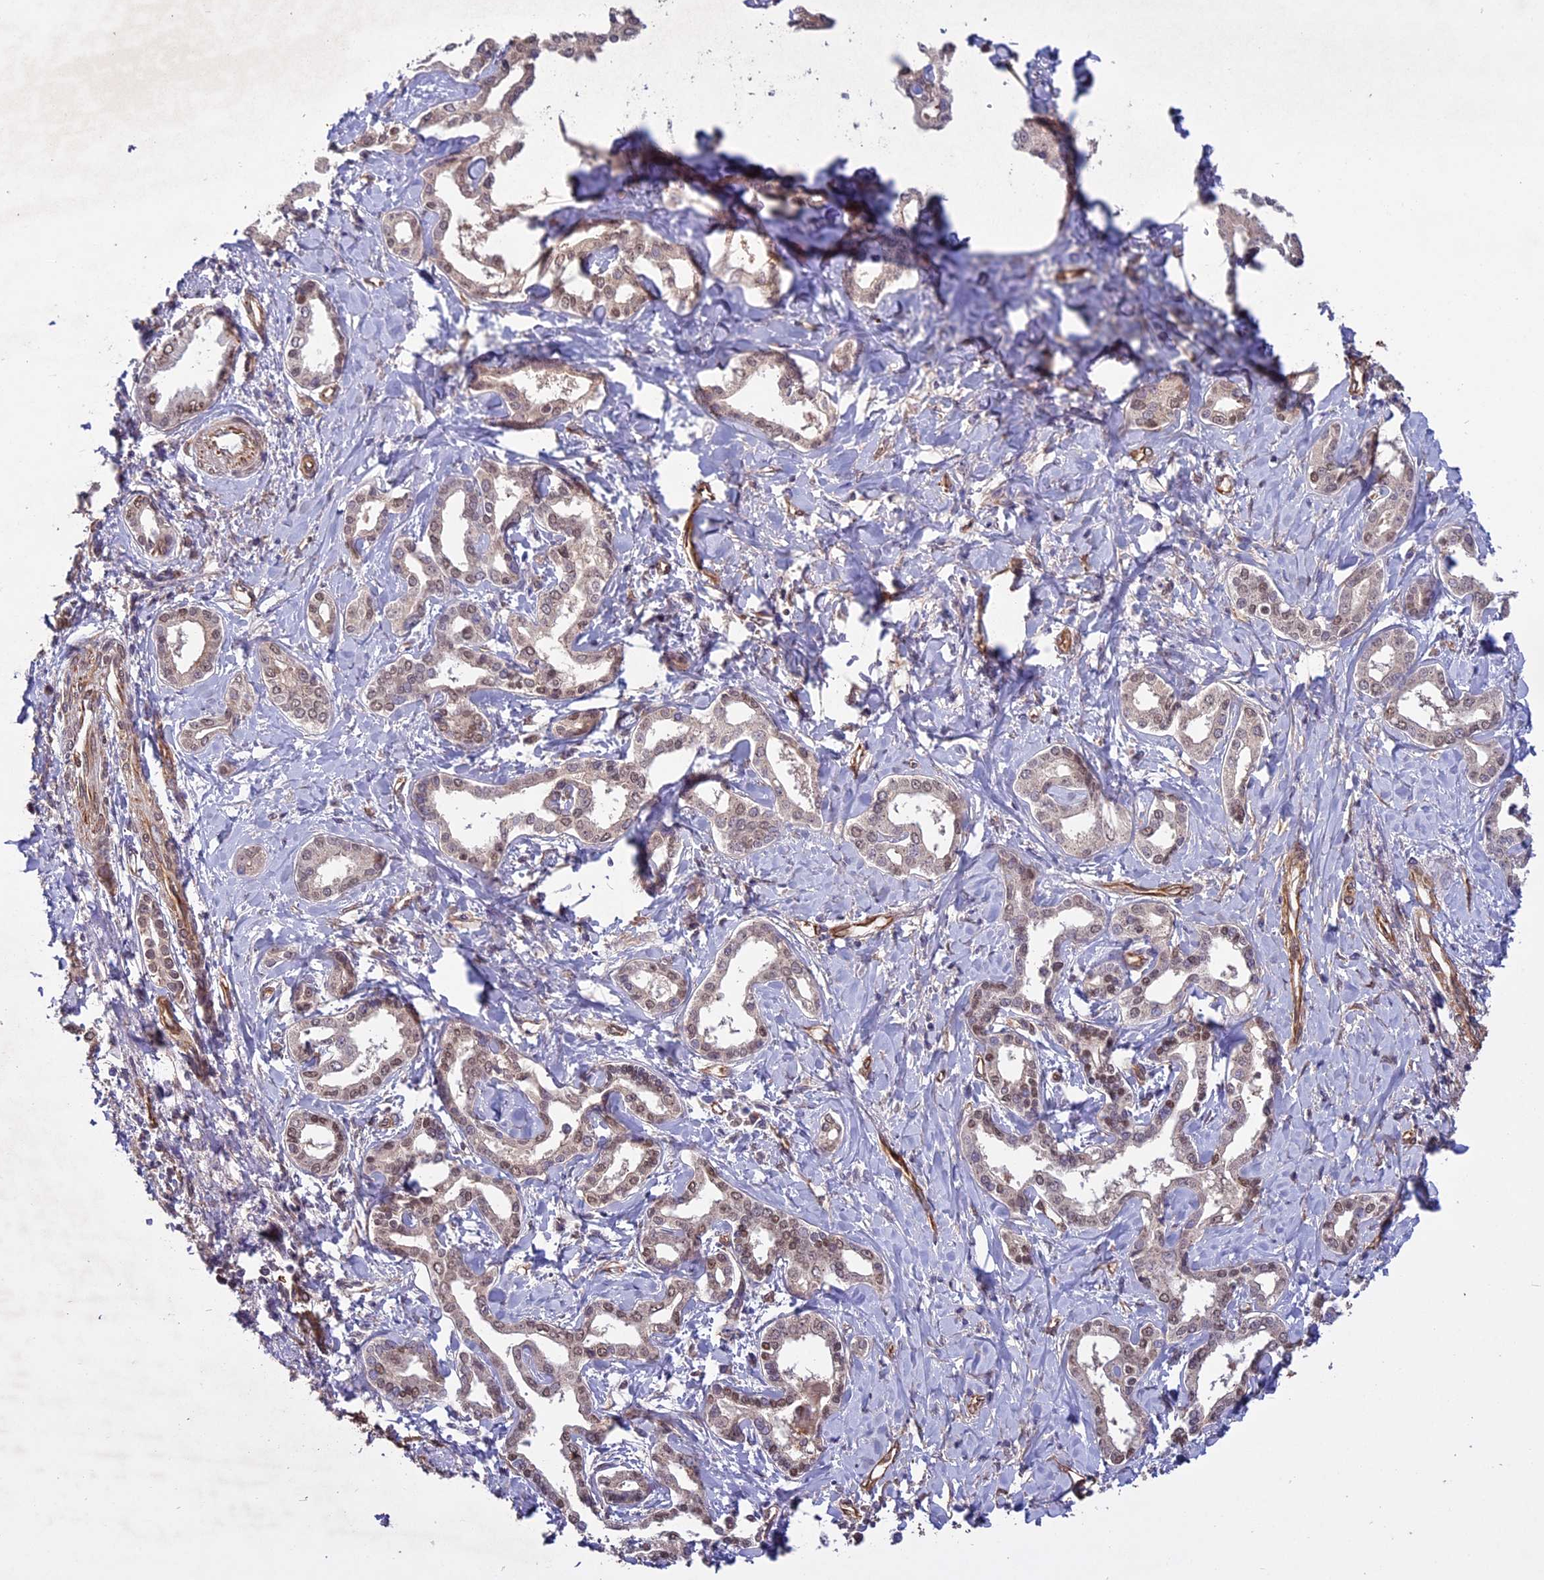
{"staining": {"intensity": "moderate", "quantity": "25%-75%", "location": "nuclear"}, "tissue": "liver cancer", "cell_type": "Tumor cells", "image_type": "cancer", "snomed": [{"axis": "morphology", "description": "Cholangiocarcinoma"}, {"axis": "topography", "description": "Liver"}], "caption": "Immunohistochemical staining of human cholangiocarcinoma (liver) demonstrates medium levels of moderate nuclear protein staining in approximately 25%-75% of tumor cells. The staining is performed using DAB (3,3'-diaminobenzidine) brown chromogen to label protein expression. The nuclei are counter-stained blue using hematoxylin.", "gene": "C3orf70", "patient": {"sex": "female", "age": 77}}